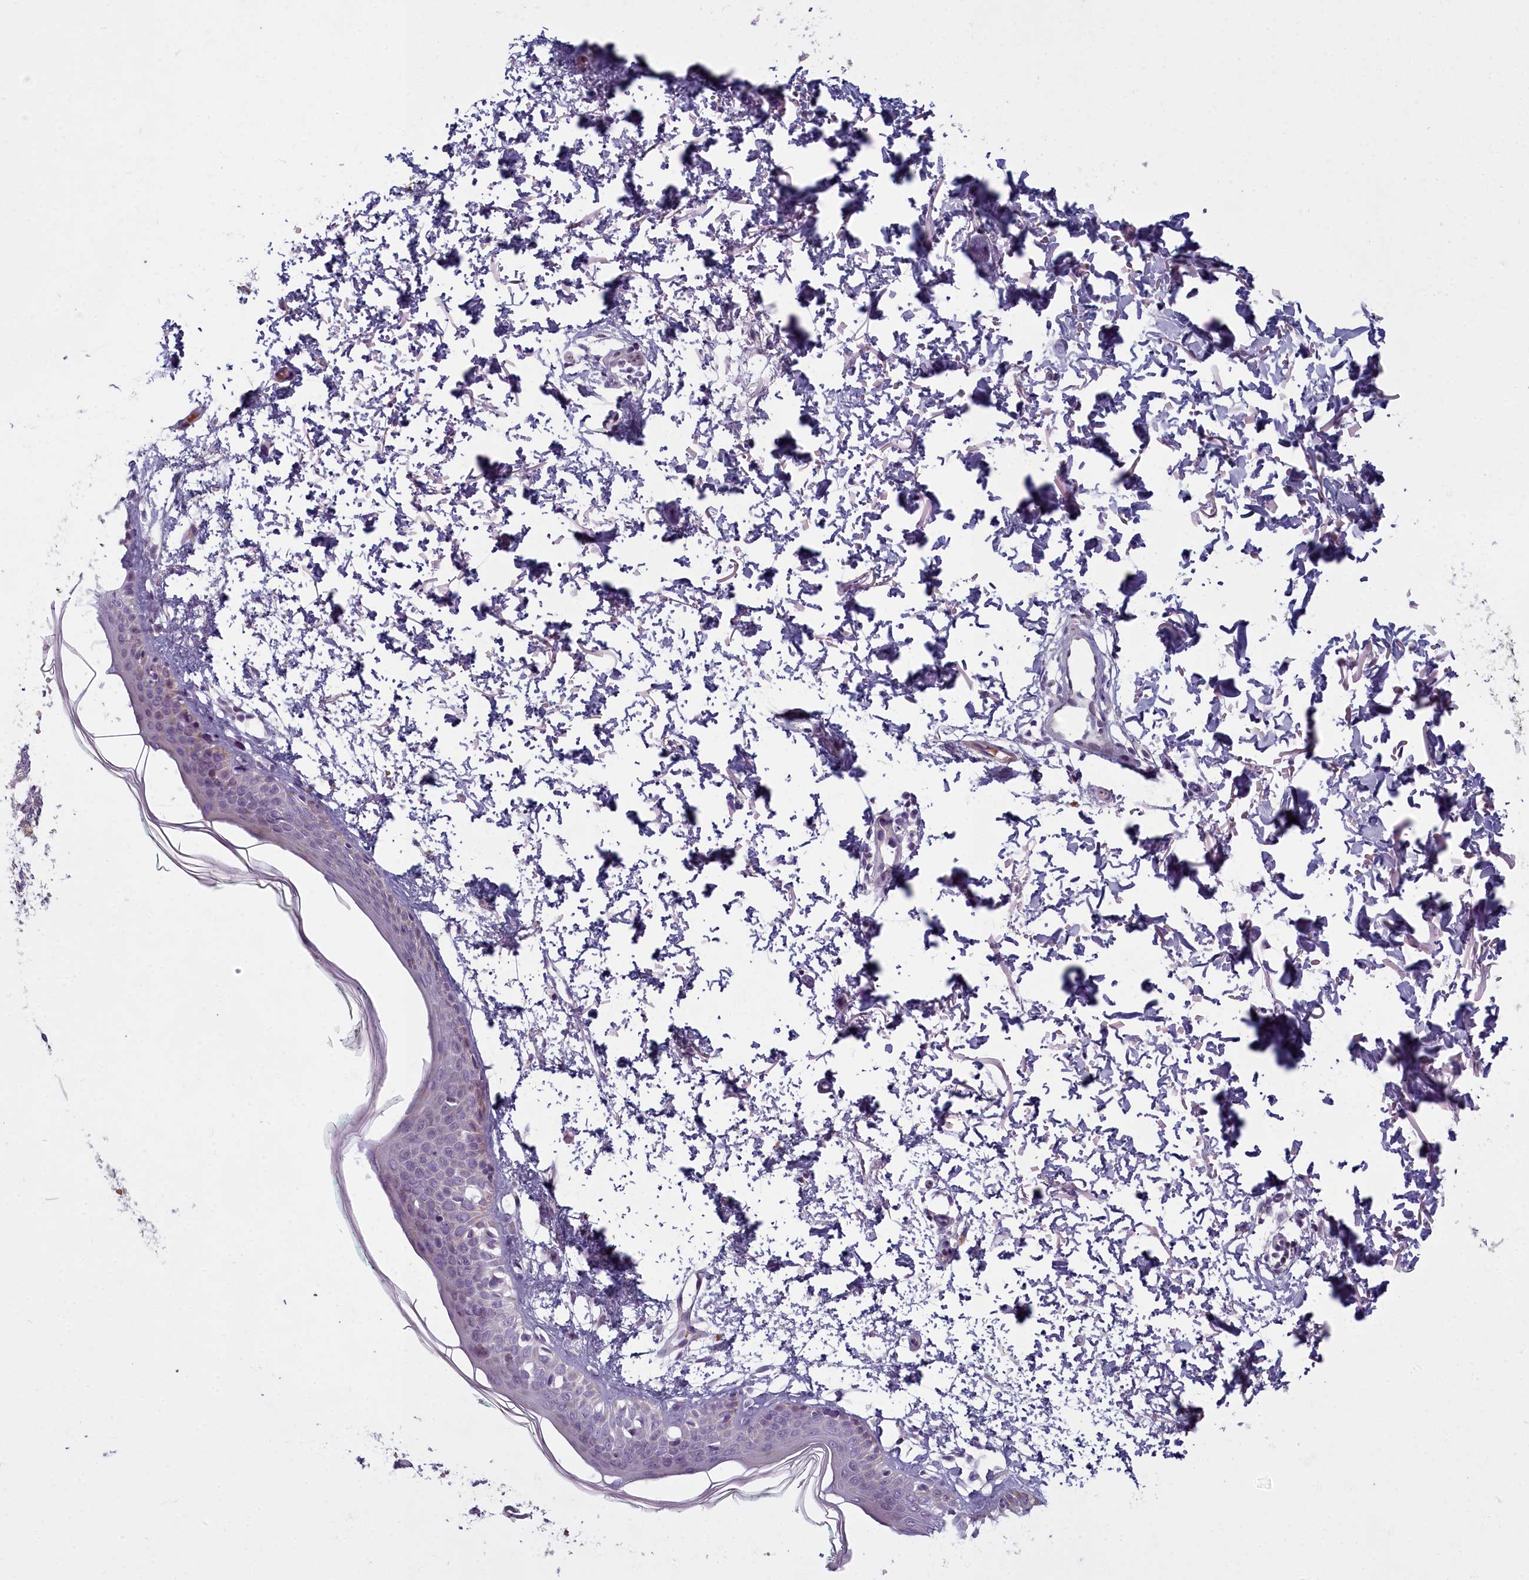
{"staining": {"intensity": "negative", "quantity": "none", "location": "none"}, "tissue": "skin", "cell_type": "Fibroblasts", "image_type": "normal", "snomed": [{"axis": "morphology", "description": "Normal tissue, NOS"}, {"axis": "topography", "description": "Skin"}], "caption": "High power microscopy histopathology image of an immunohistochemistry histopathology image of unremarkable skin, revealing no significant staining in fibroblasts.", "gene": "ARL15", "patient": {"sex": "male", "age": 66}}